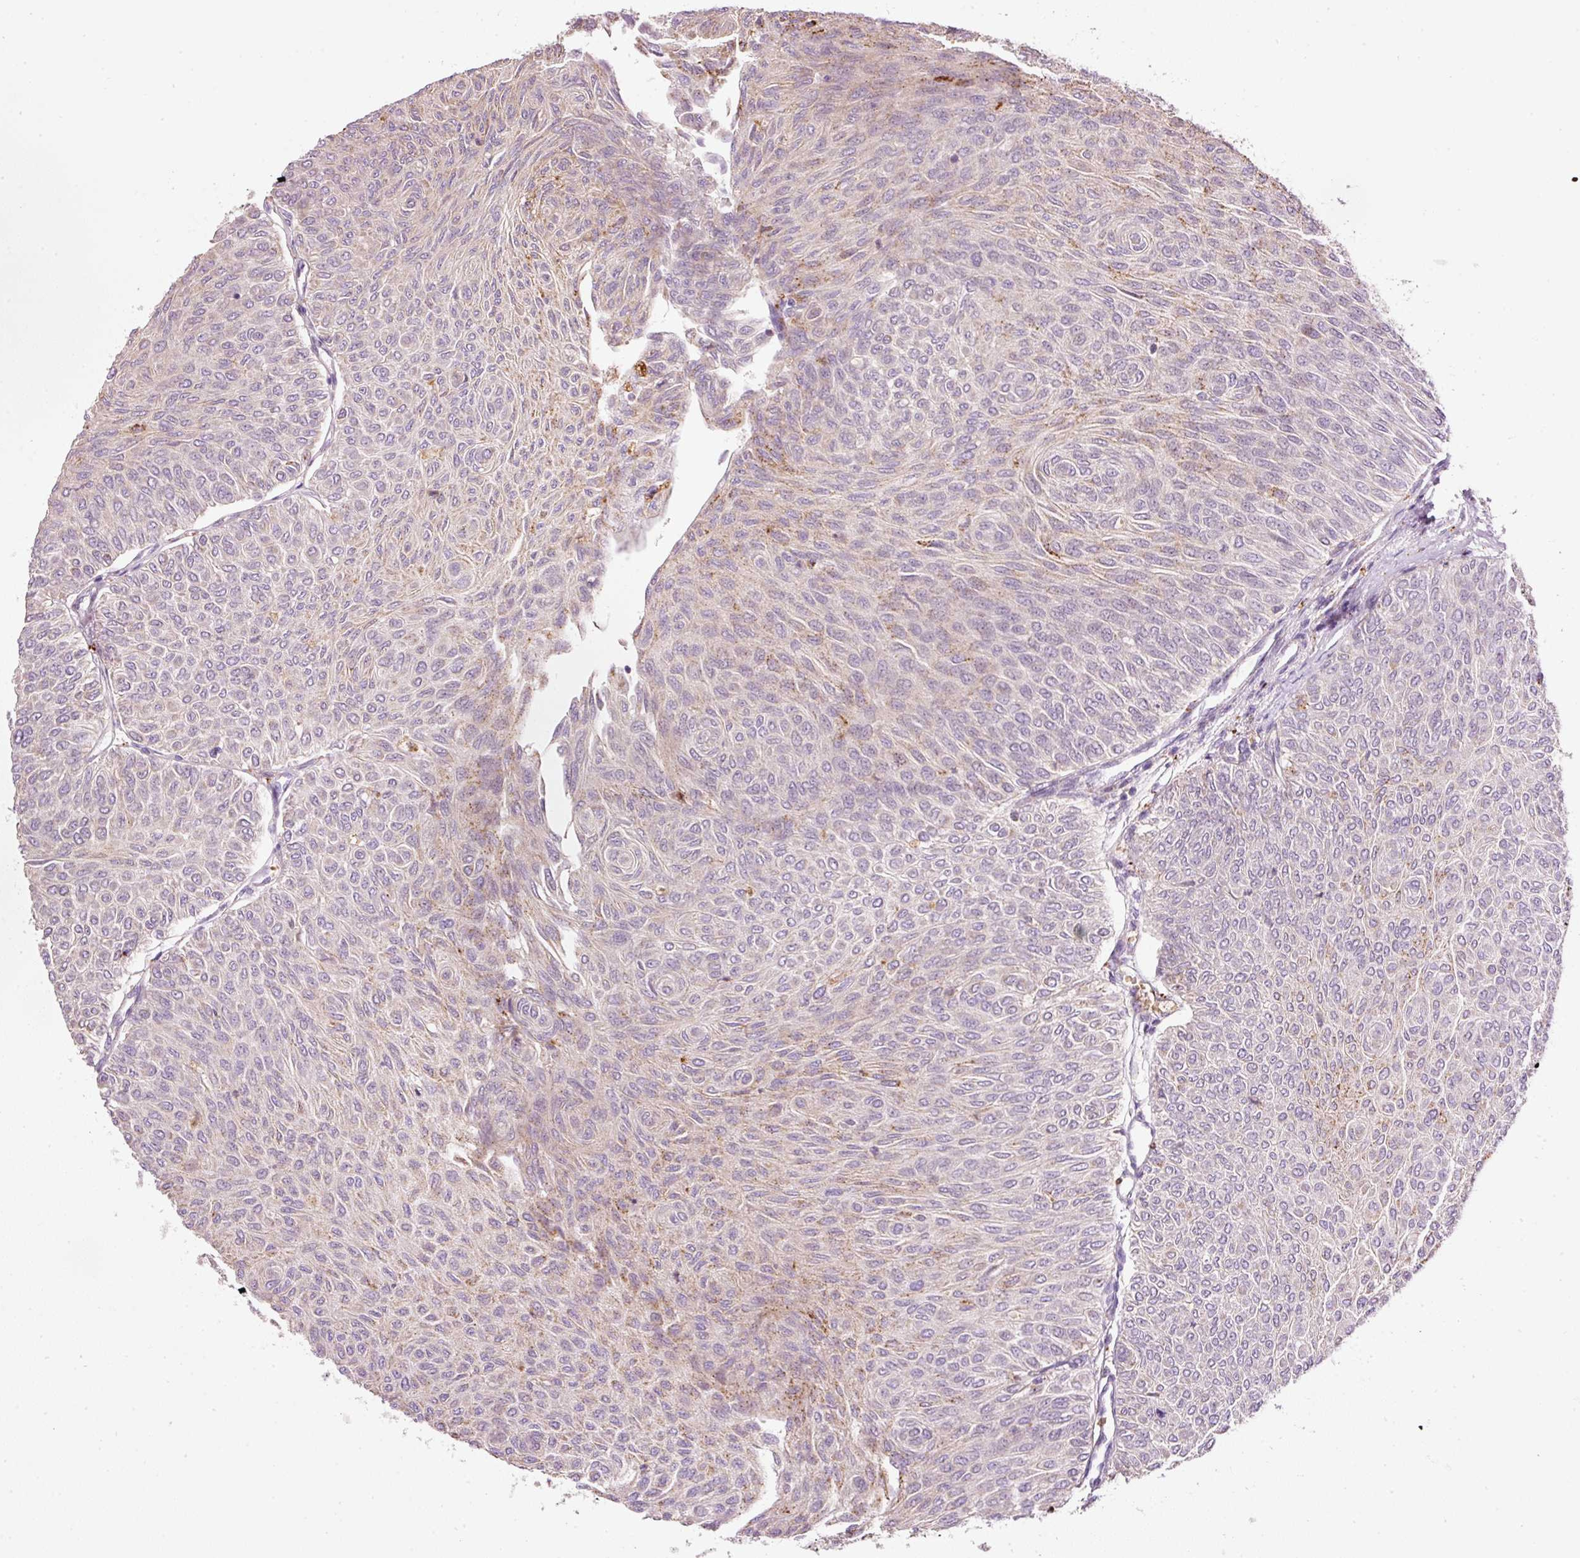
{"staining": {"intensity": "weak", "quantity": "<25%", "location": "cytoplasmic/membranous"}, "tissue": "urothelial cancer", "cell_type": "Tumor cells", "image_type": "cancer", "snomed": [{"axis": "morphology", "description": "Urothelial carcinoma, Low grade"}, {"axis": "topography", "description": "Urinary bladder"}], "caption": "There is no significant expression in tumor cells of urothelial cancer. Nuclei are stained in blue.", "gene": "ZNF639", "patient": {"sex": "male", "age": 78}}